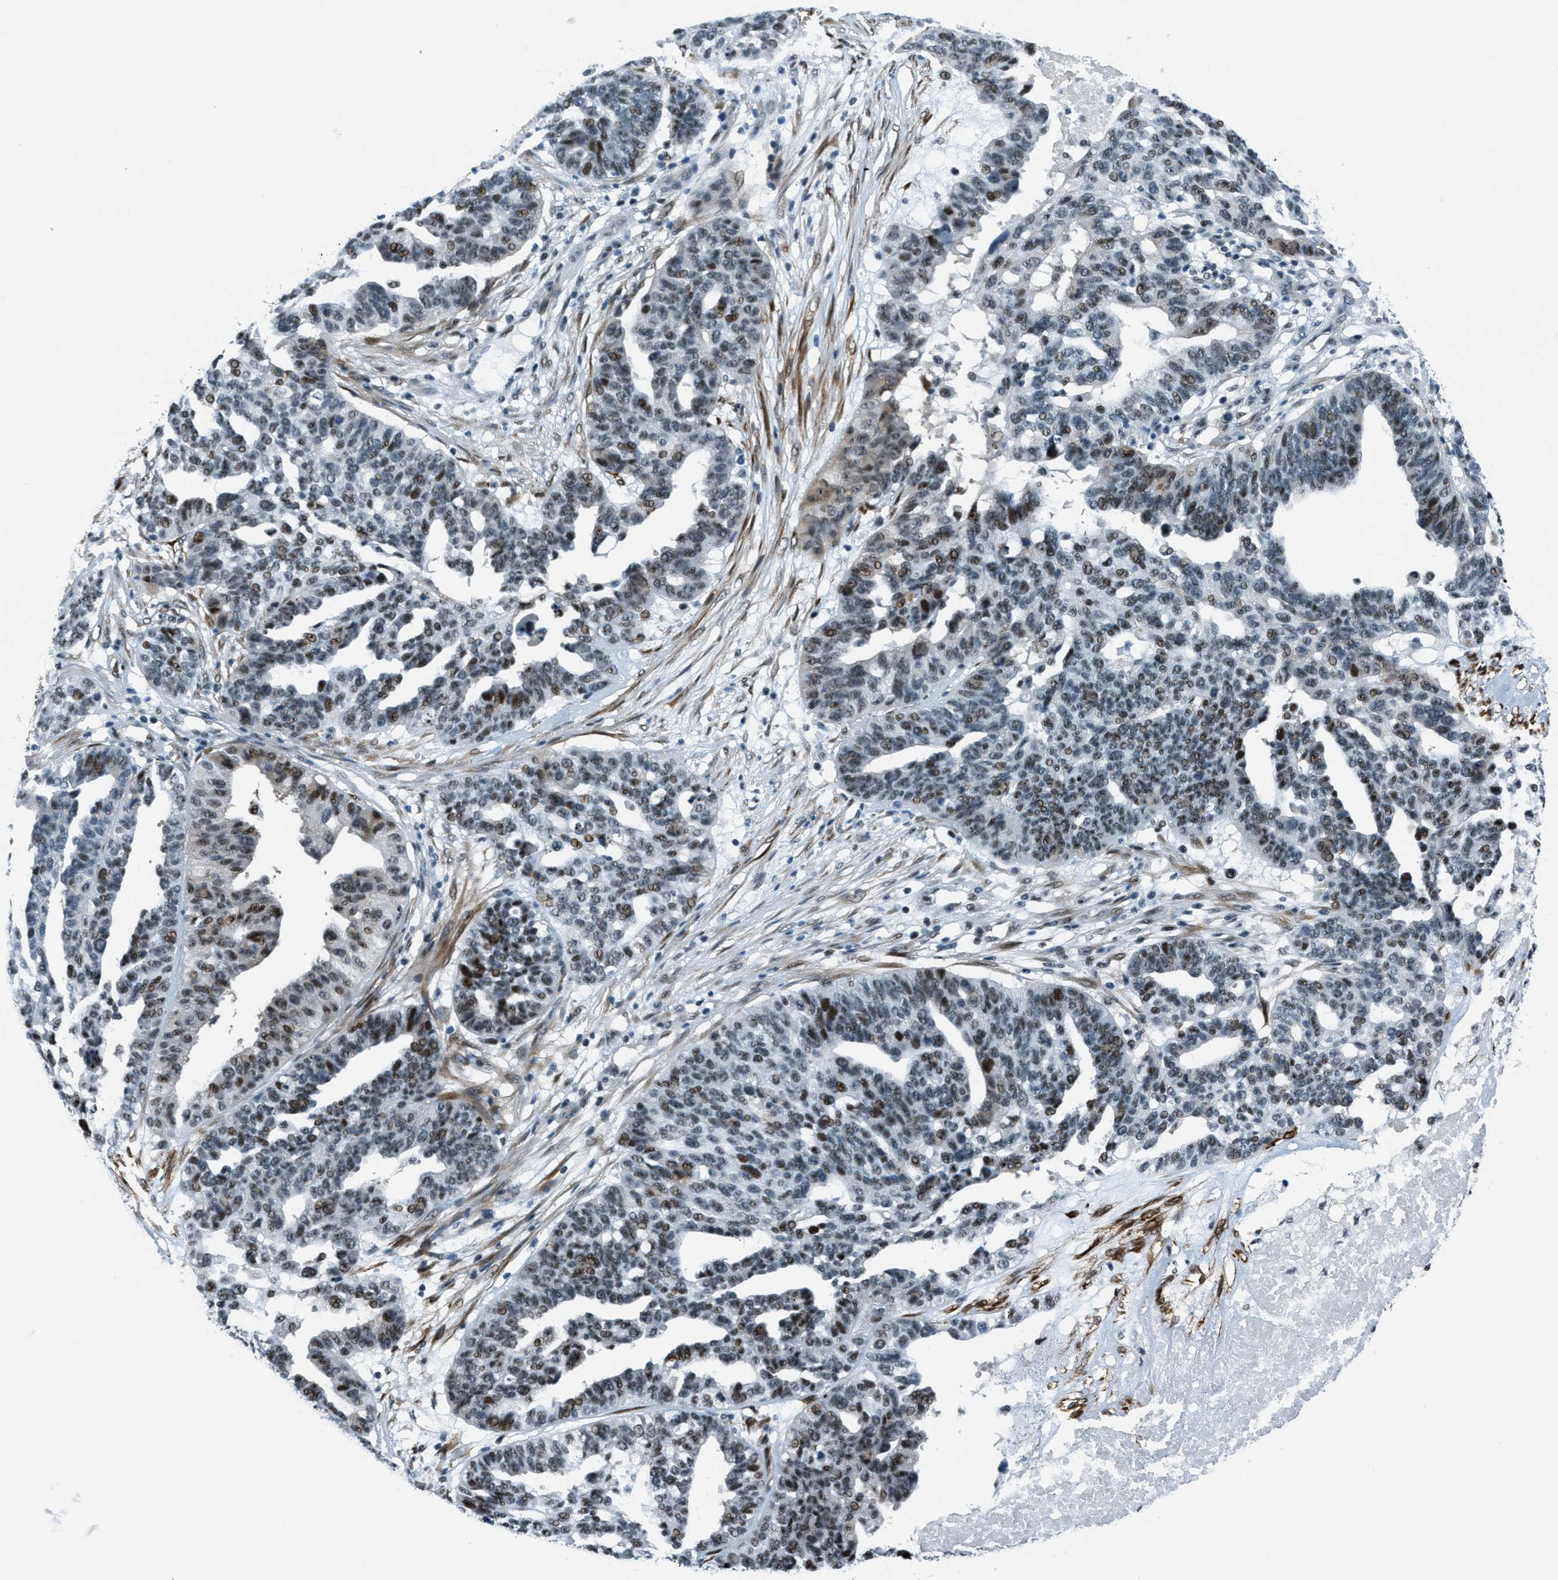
{"staining": {"intensity": "moderate", "quantity": "25%-75%", "location": "nuclear"}, "tissue": "ovarian cancer", "cell_type": "Tumor cells", "image_type": "cancer", "snomed": [{"axis": "morphology", "description": "Cystadenocarcinoma, serous, NOS"}, {"axis": "topography", "description": "Ovary"}], "caption": "A brown stain highlights moderate nuclear positivity of a protein in human ovarian serous cystadenocarcinoma tumor cells. The staining is performed using DAB brown chromogen to label protein expression. The nuclei are counter-stained blue using hematoxylin.", "gene": "ZDHHC23", "patient": {"sex": "female", "age": 59}}